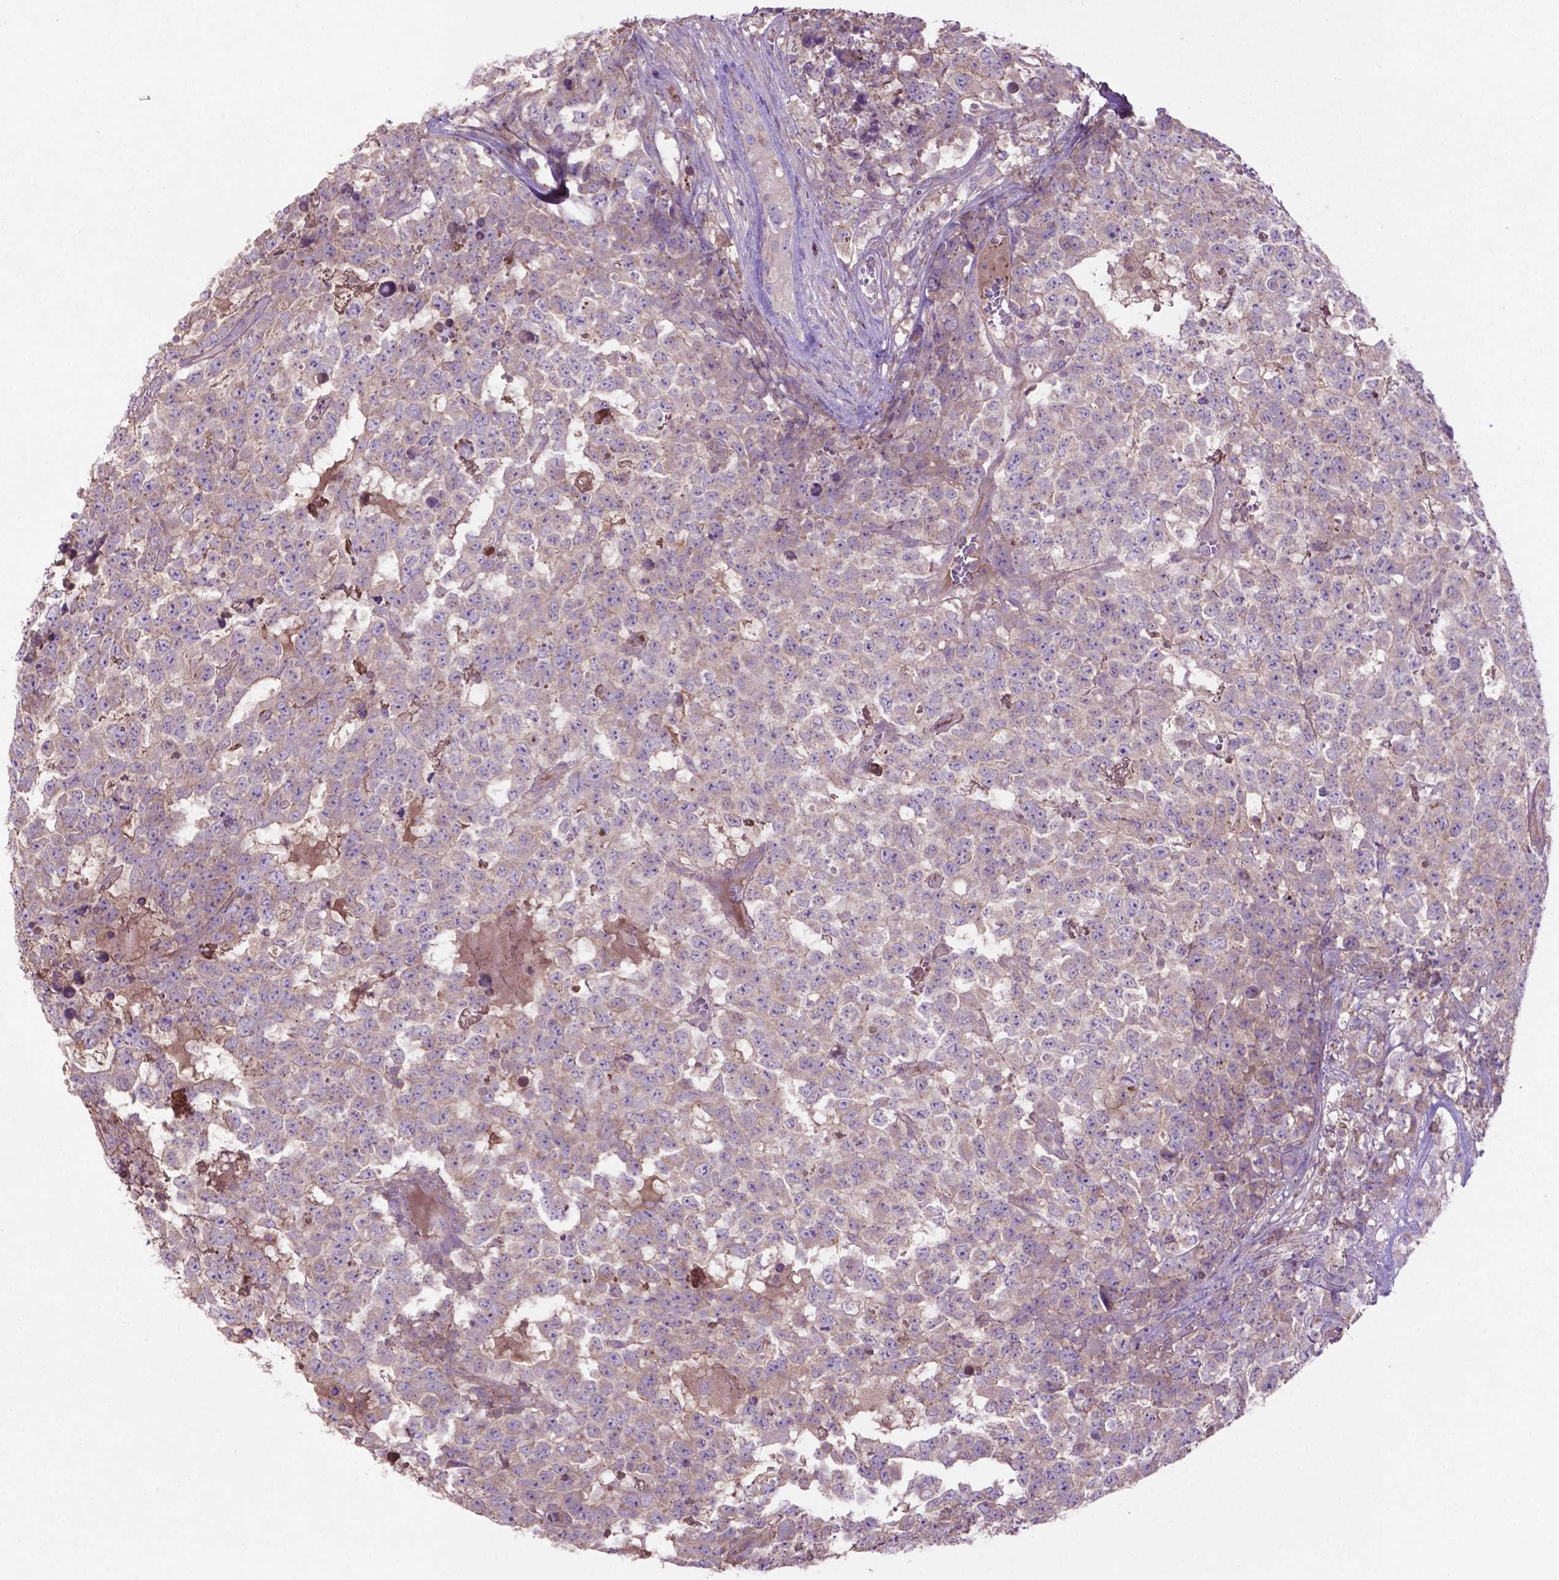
{"staining": {"intensity": "negative", "quantity": "none", "location": "none"}, "tissue": "testis cancer", "cell_type": "Tumor cells", "image_type": "cancer", "snomed": [{"axis": "morphology", "description": "Carcinoma, Embryonal, NOS"}, {"axis": "topography", "description": "Testis"}], "caption": "IHC image of neoplastic tissue: human testis embryonal carcinoma stained with DAB displays no significant protein staining in tumor cells. (Immunohistochemistry (ihc), brightfield microscopy, high magnification).", "gene": "BMP4", "patient": {"sex": "male", "age": 23}}